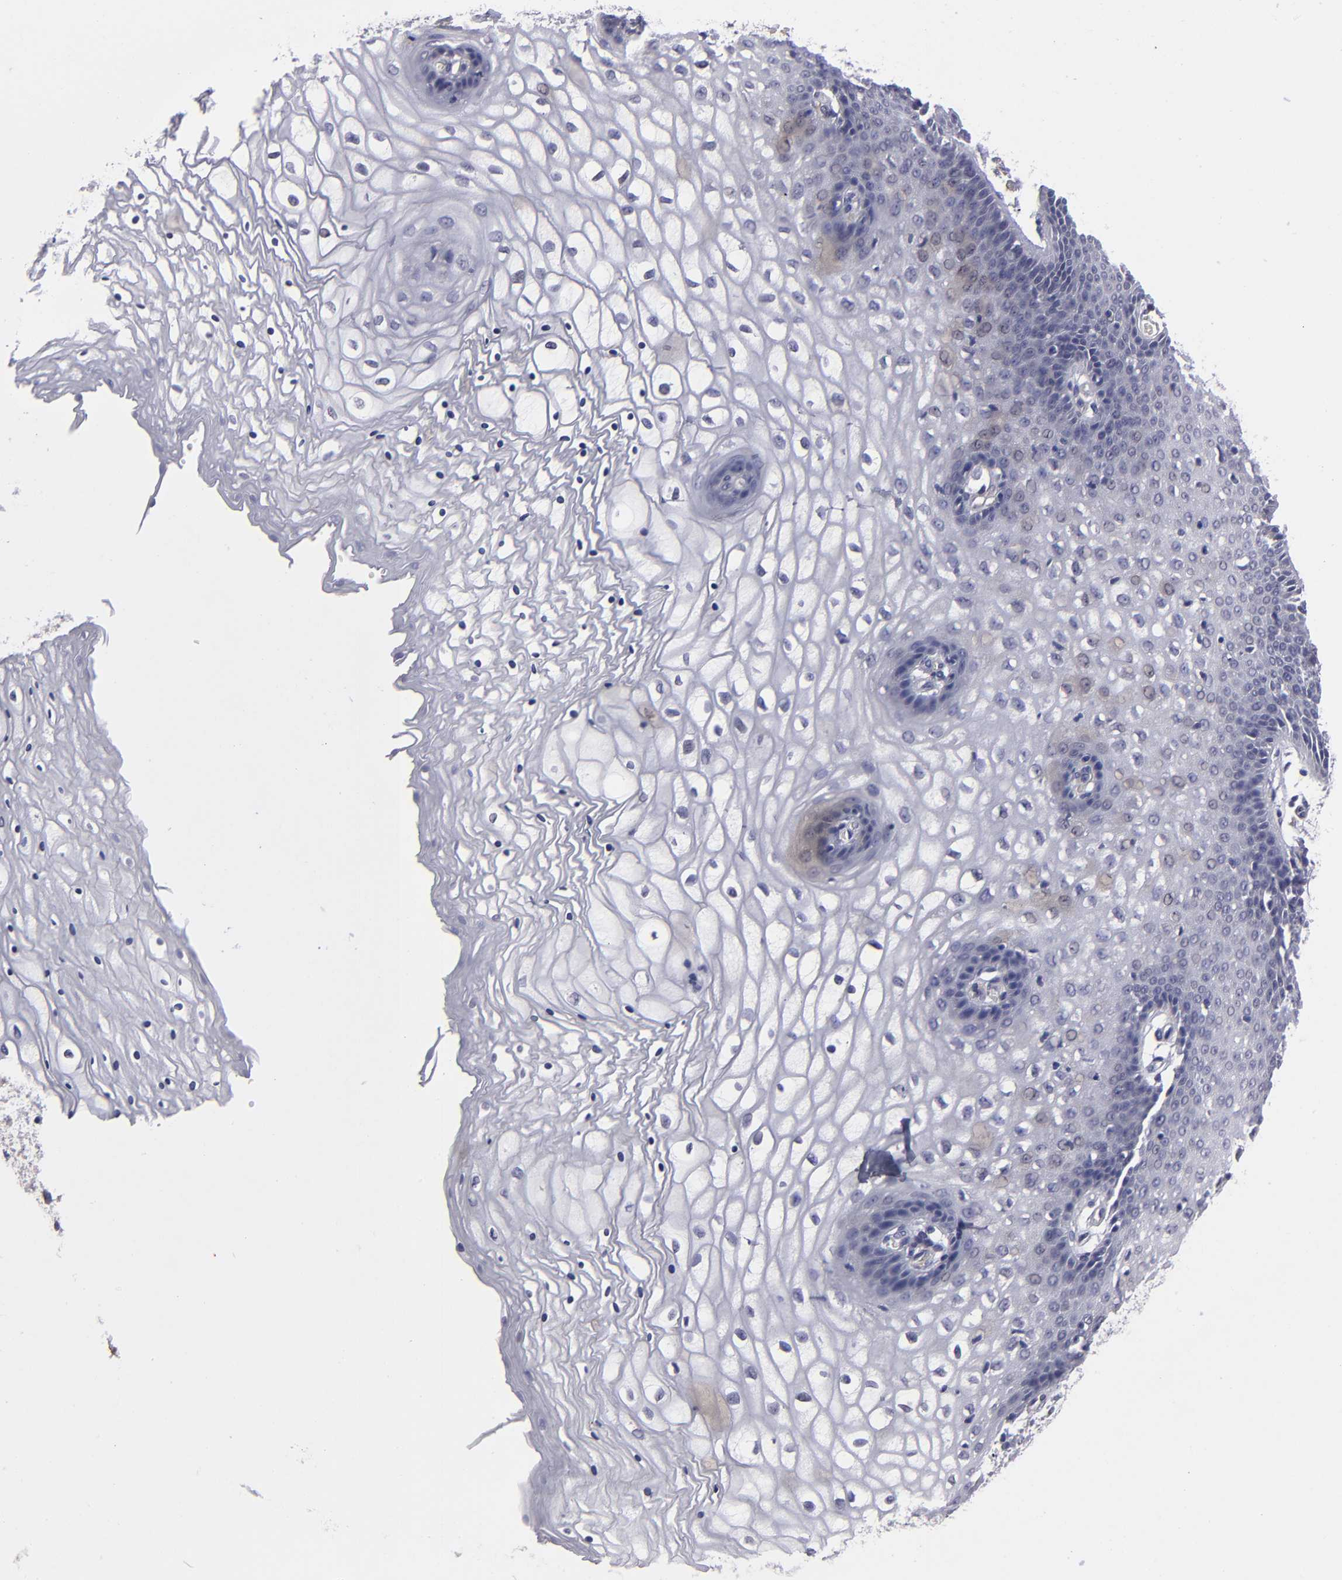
{"staining": {"intensity": "weak", "quantity": "<25%", "location": "cytoplasmic/membranous"}, "tissue": "vagina", "cell_type": "Squamous epithelial cells", "image_type": "normal", "snomed": [{"axis": "morphology", "description": "Normal tissue, NOS"}, {"axis": "topography", "description": "Vagina"}], "caption": "Immunohistochemical staining of unremarkable vagina exhibits no significant expression in squamous epithelial cells.", "gene": "ZNF175", "patient": {"sex": "female", "age": 34}}